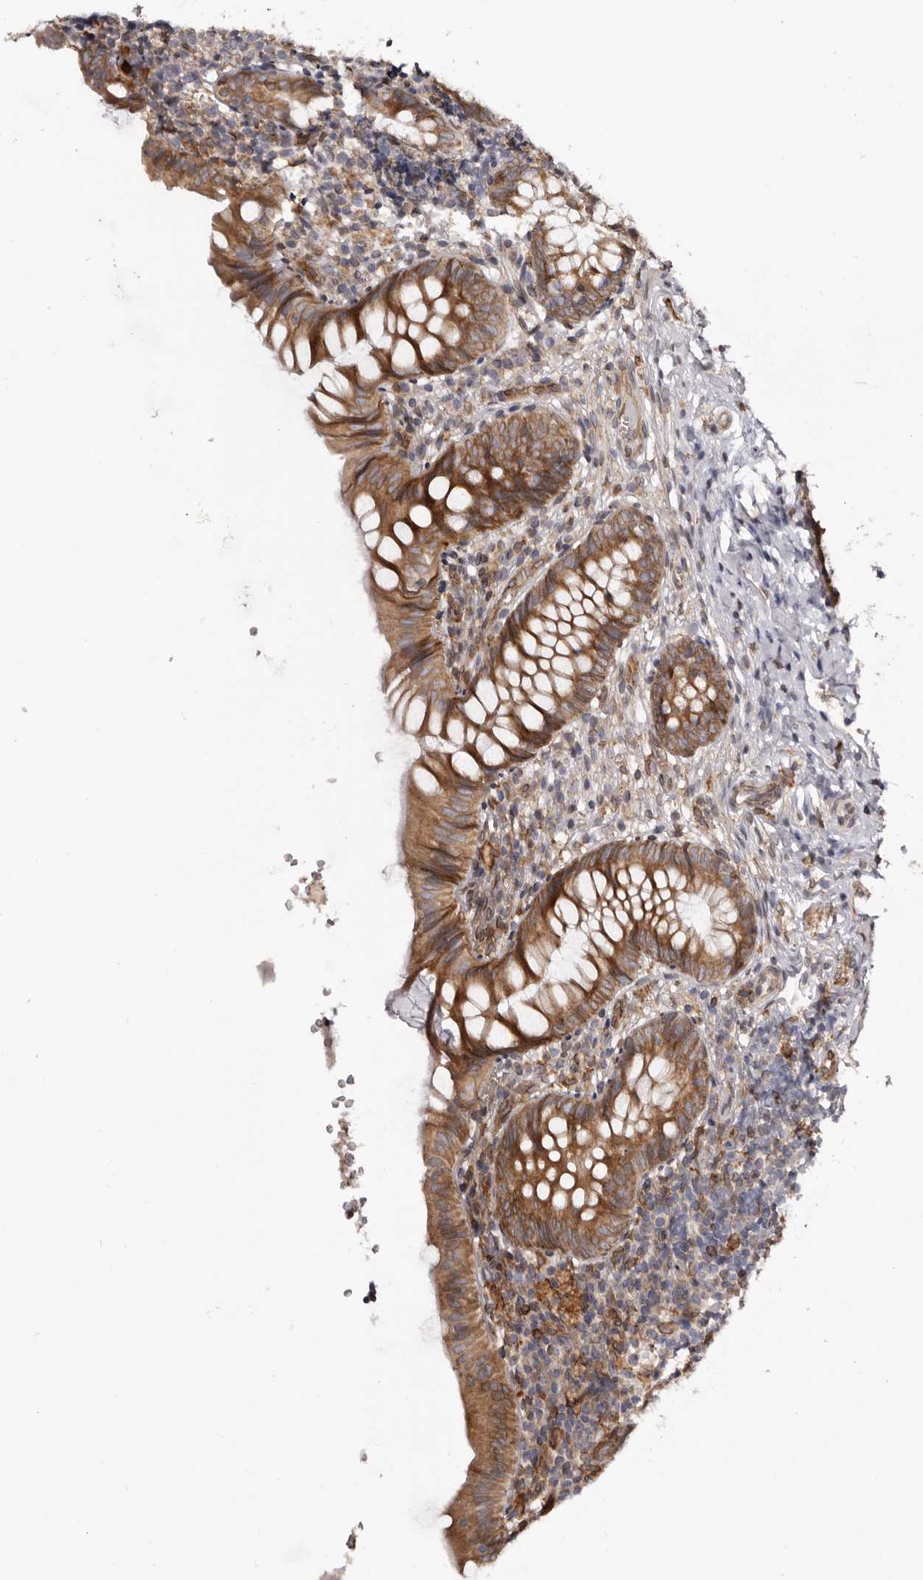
{"staining": {"intensity": "moderate", "quantity": ">75%", "location": "cytoplasmic/membranous"}, "tissue": "appendix", "cell_type": "Glandular cells", "image_type": "normal", "snomed": [{"axis": "morphology", "description": "Normal tissue, NOS"}, {"axis": "topography", "description": "Appendix"}], "caption": "A brown stain labels moderate cytoplasmic/membranous positivity of a protein in glandular cells of benign appendix. The staining is performed using DAB (3,3'-diaminobenzidine) brown chromogen to label protein expression. The nuclei are counter-stained blue using hematoxylin.", "gene": "C4orf3", "patient": {"sex": "male", "age": 8}}